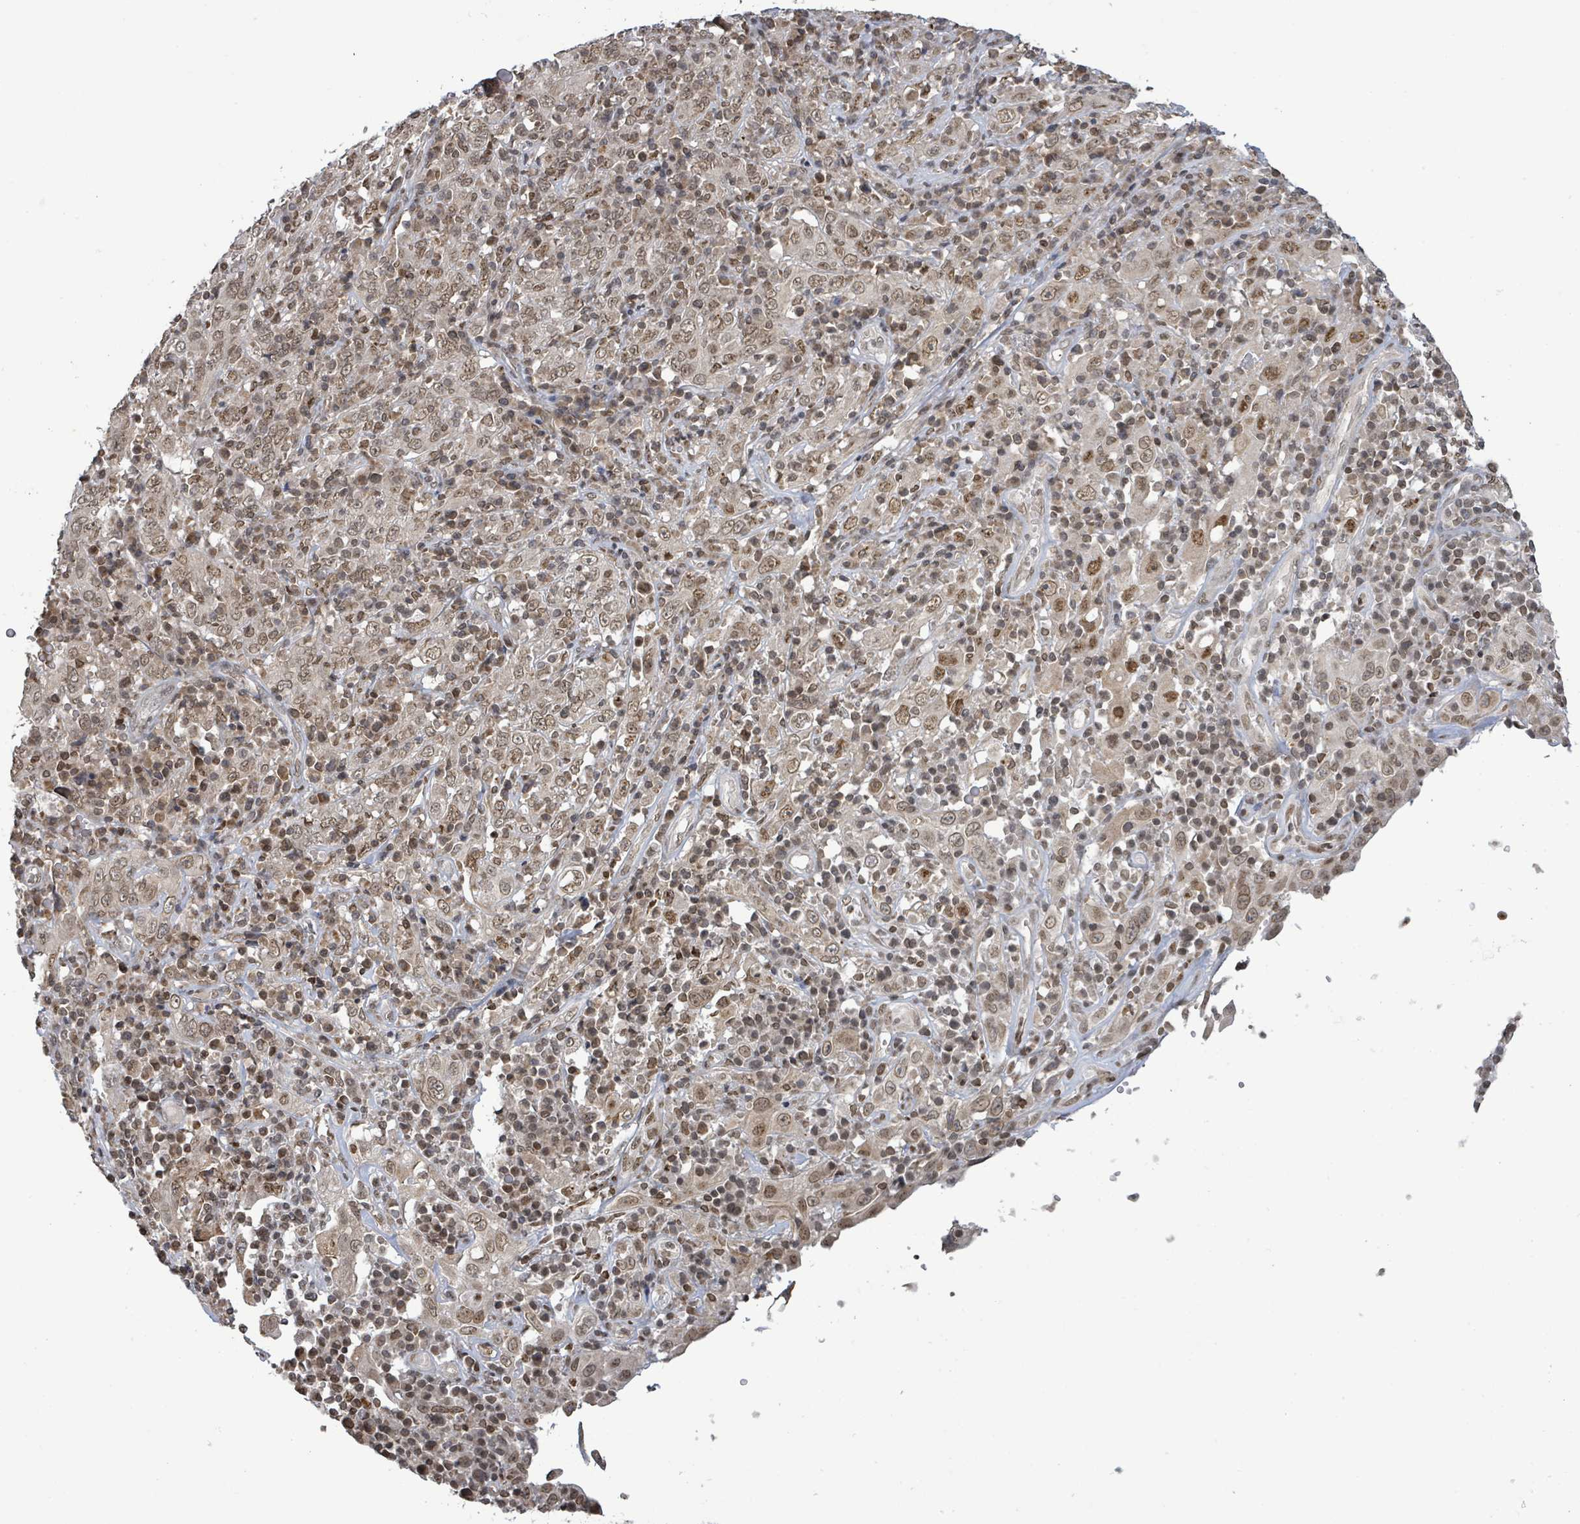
{"staining": {"intensity": "moderate", "quantity": ">75%", "location": "nuclear"}, "tissue": "cervical cancer", "cell_type": "Tumor cells", "image_type": "cancer", "snomed": [{"axis": "morphology", "description": "Squamous cell carcinoma, NOS"}, {"axis": "topography", "description": "Cervix"}], "caption": "The image exhibits immunohistochemical staining of cervical cancer. There is moderate nuclear positivity is seen in about >75% of tumor cells.", "gene": "SBF2", "patient": {"sex": "female", "age": 46}}